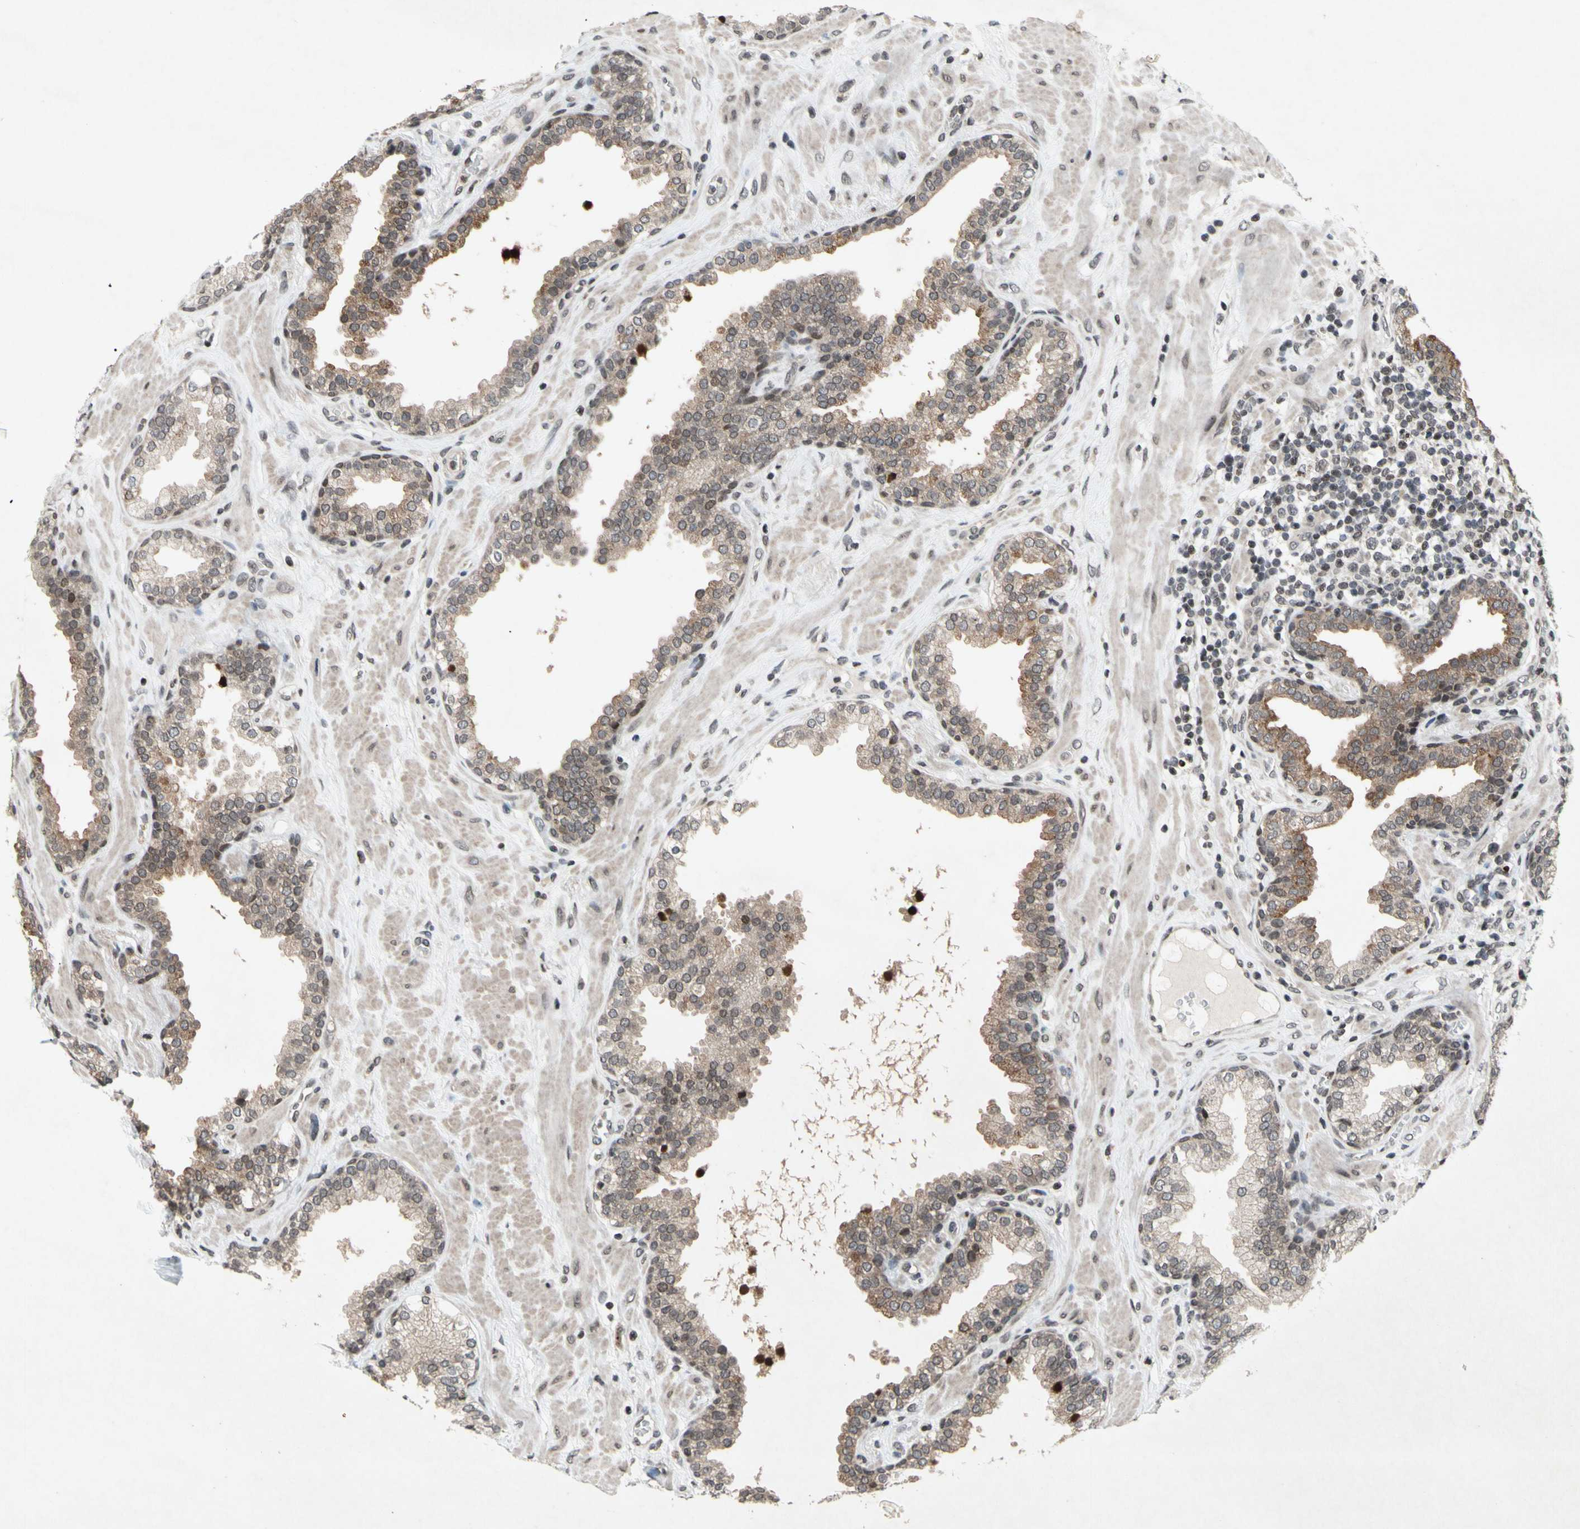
{"staining": {"intensity": "weak", "quantity": "25%-75%", "location": "cytoplasmic/membranous,nuclear"}, "tissue": "prostate", "cell_type": "Glandular cells", "image_type": "normal", "snomed": [{"axis": "morphology", "description": "Normal tissue, NOS"}, {"axis": "topography", "description": "Prostate"}], "caption": "This photomicrograph displays IHC staining of normal human prostate, with low weak cytoplasmic/membranous,nuclear positivity in approximately 25%-75% of glandular cells.", "gene": "XPO1", "patient": {"sex": "male", "age": 51}}